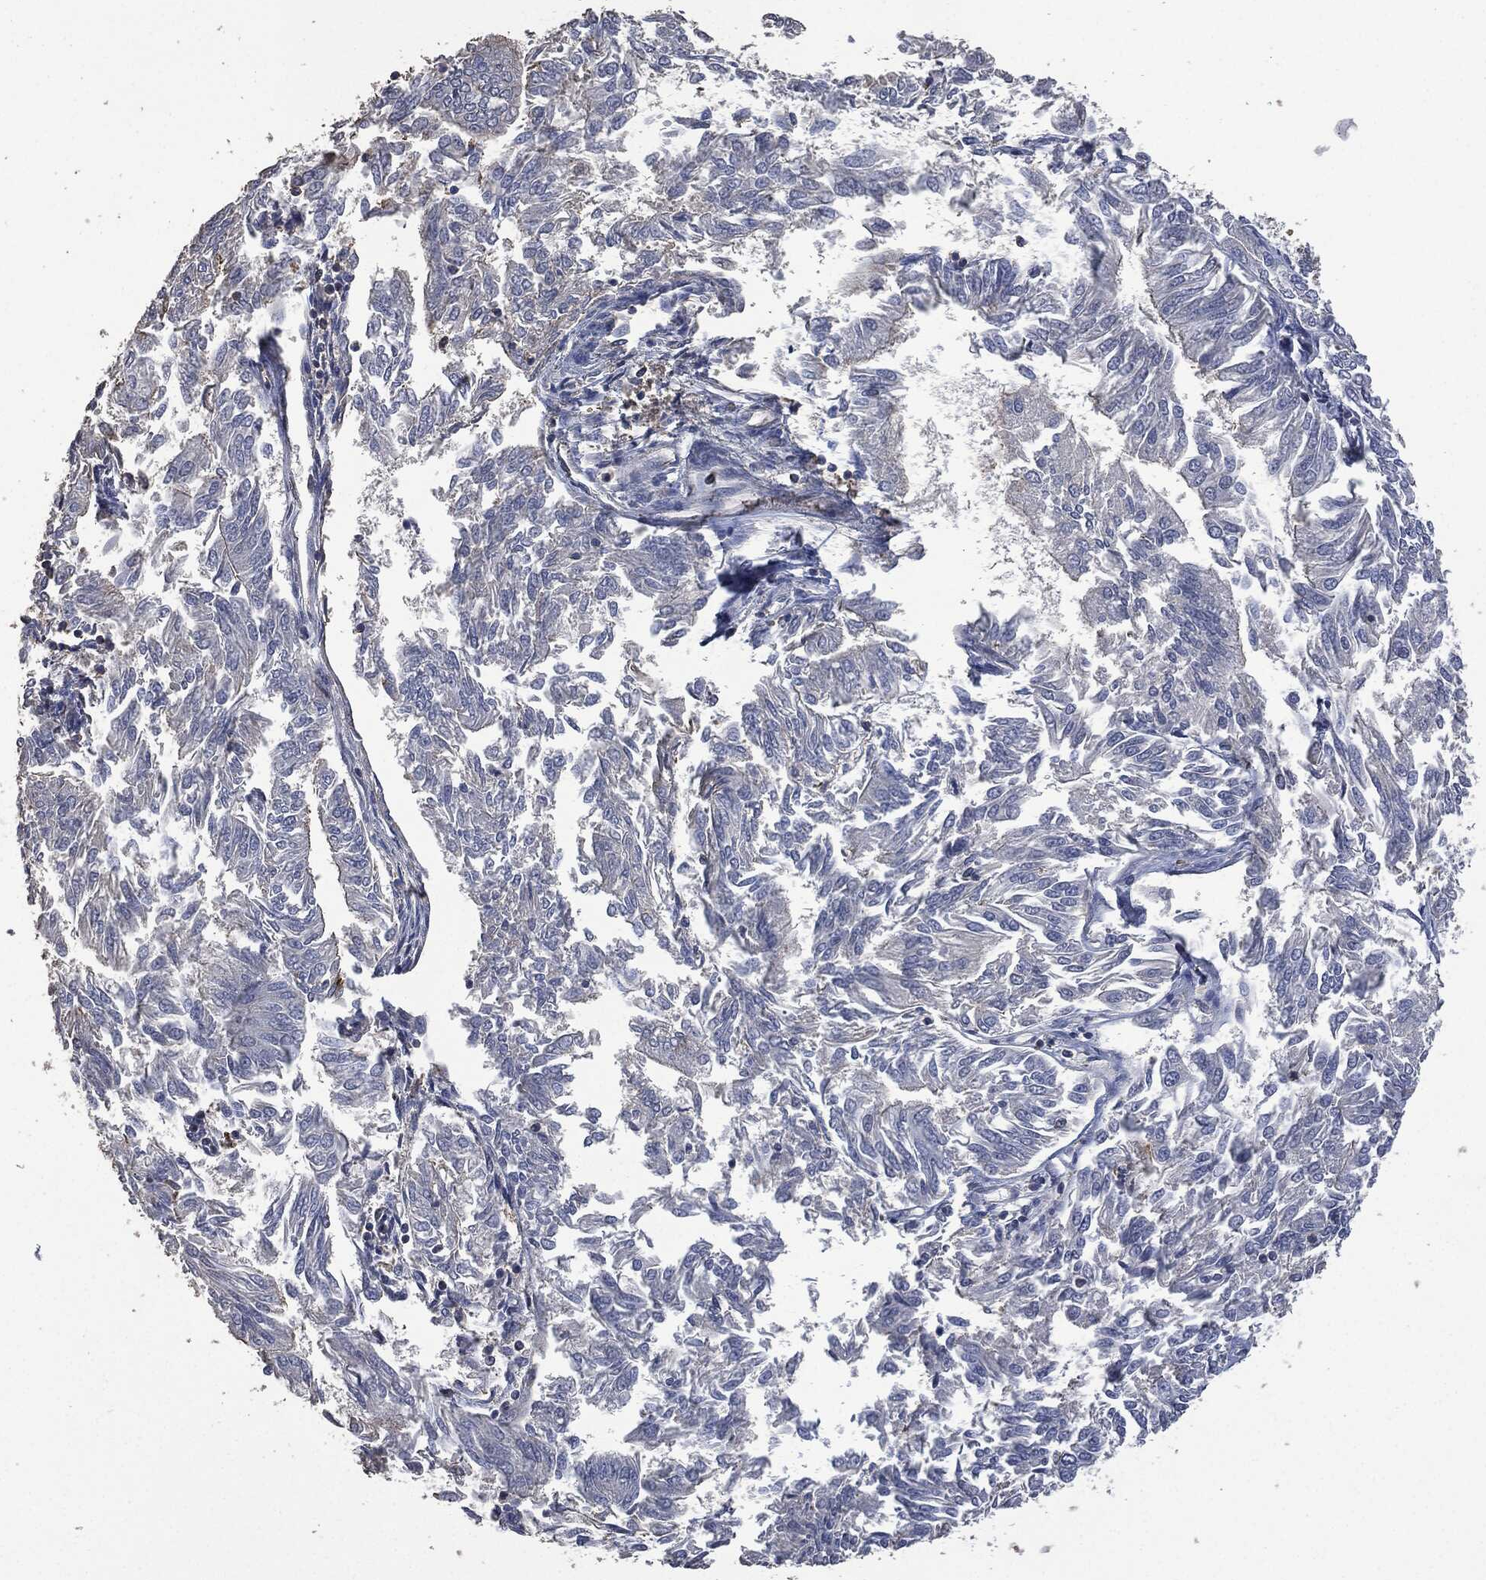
{"staining": {"intensity": "negative", "quantity": "none", "location": "none"}, "tissue": "endometrial cancer", "cell_type": "Tumor cells", "image_type": "cancer", "snomed": [{"axis": "morphology", "description": "Adenocarcinoma, NOS"}, {"axis": "topography", "description": "Endometrium"}], "caption": "Endometrial adenocarcinoma was stained to show a protein in brown. There is no significant positivity in tumor cells.", "gene": "MSLN", "patient": {"sex": "female", "age": 58}}